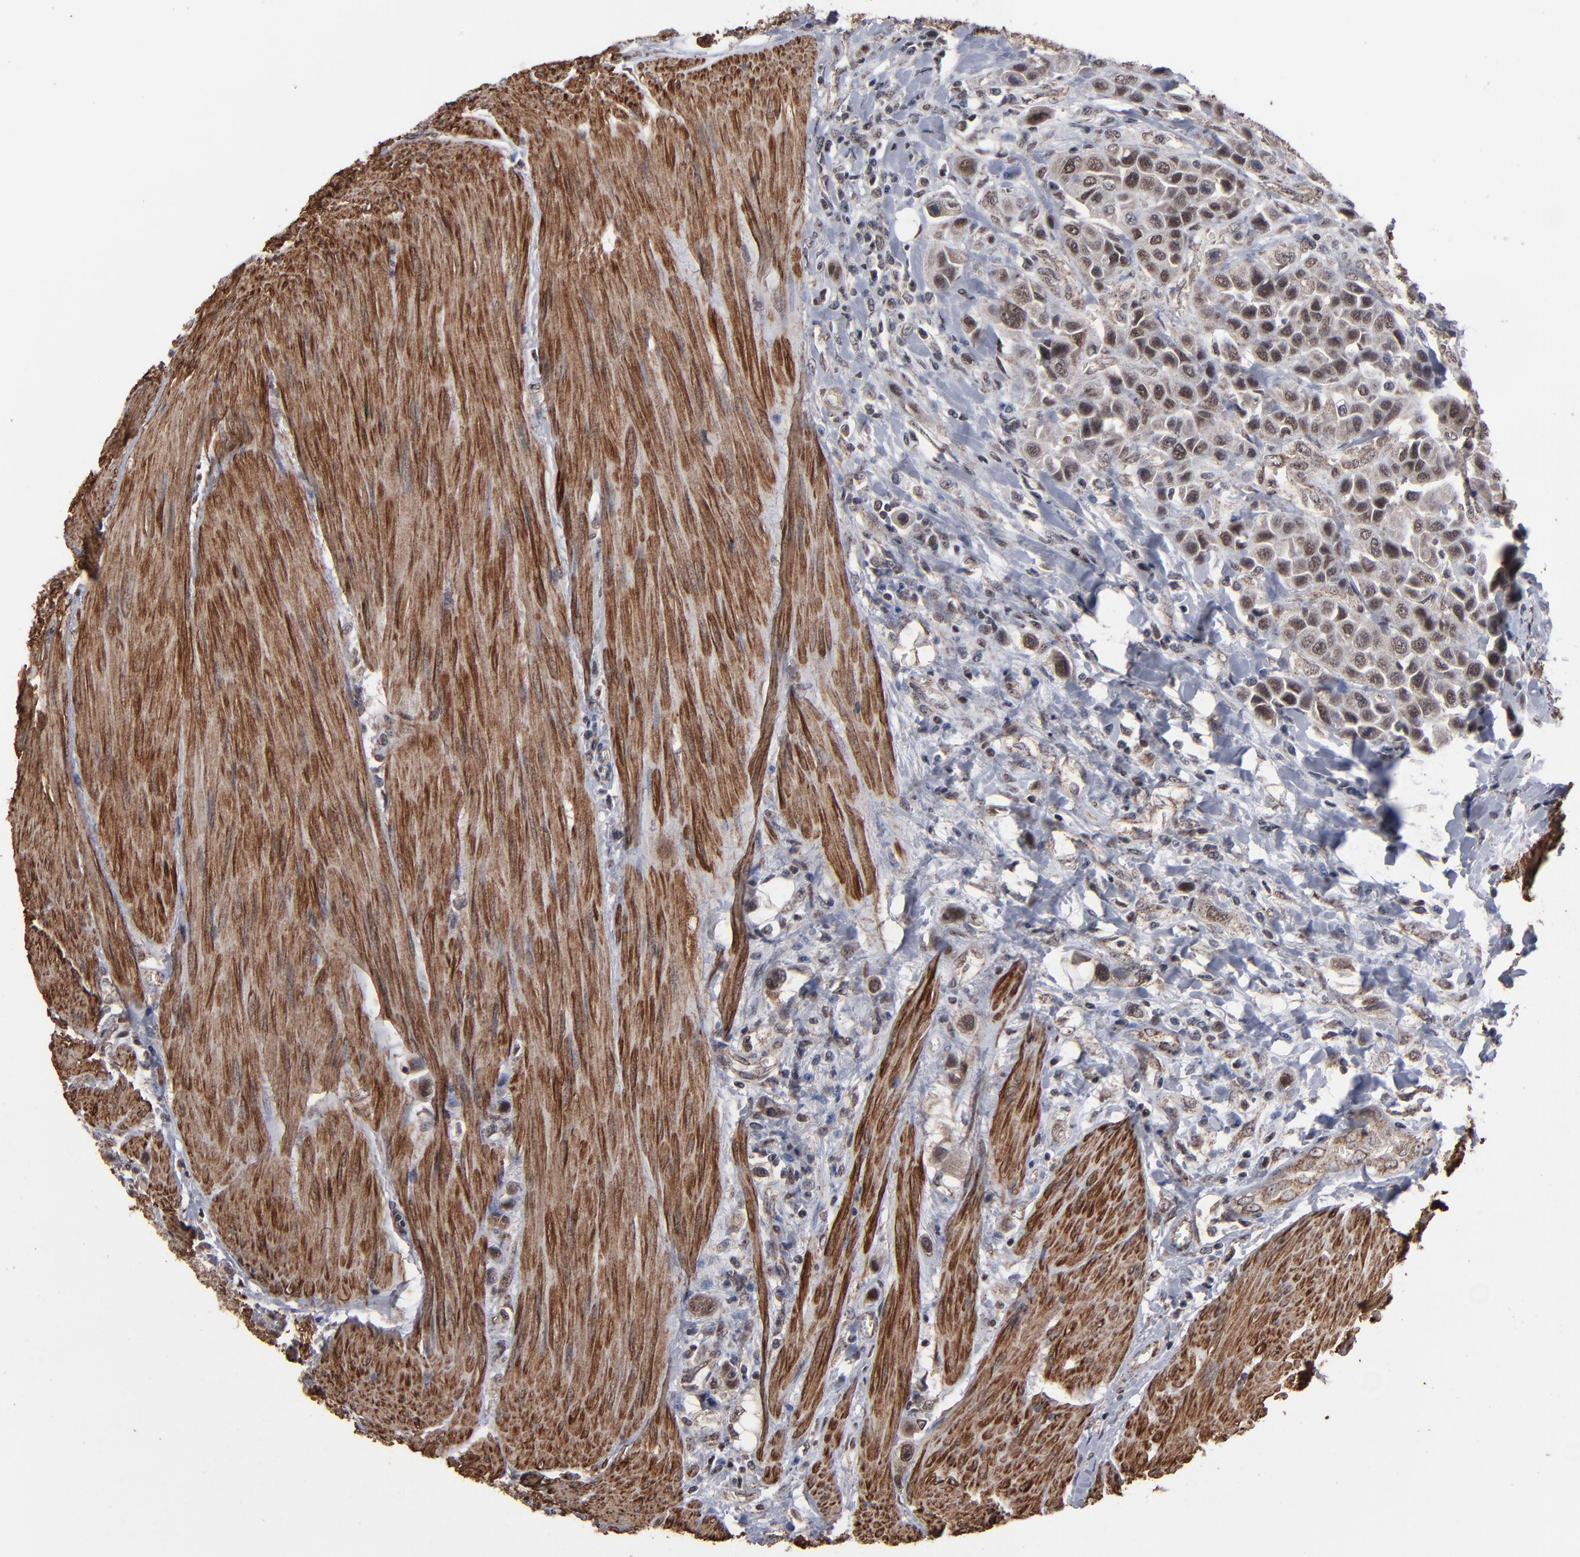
{"staining": {"intensity": "weak", "quantity": "25%-75%", "location": "nuclear"}, "tissue": "urothelial cancer", "cell_type": "Tumor cells", "image_type": "cancer", "snomed": [{"axis": "morphology", "description": "Urothelial carcinoma, High grade"}, {"axis": "topography", "description": "Urinary bladder"}], "caption": "Weak nuclear positivity for a protein is appreciated in about 25%-75% of tumor cells of high-grade urothelial carcinoma using immunohistochemistry.", "gene": "BNIP3", "patient": {"sex": "male", "age": 50}}